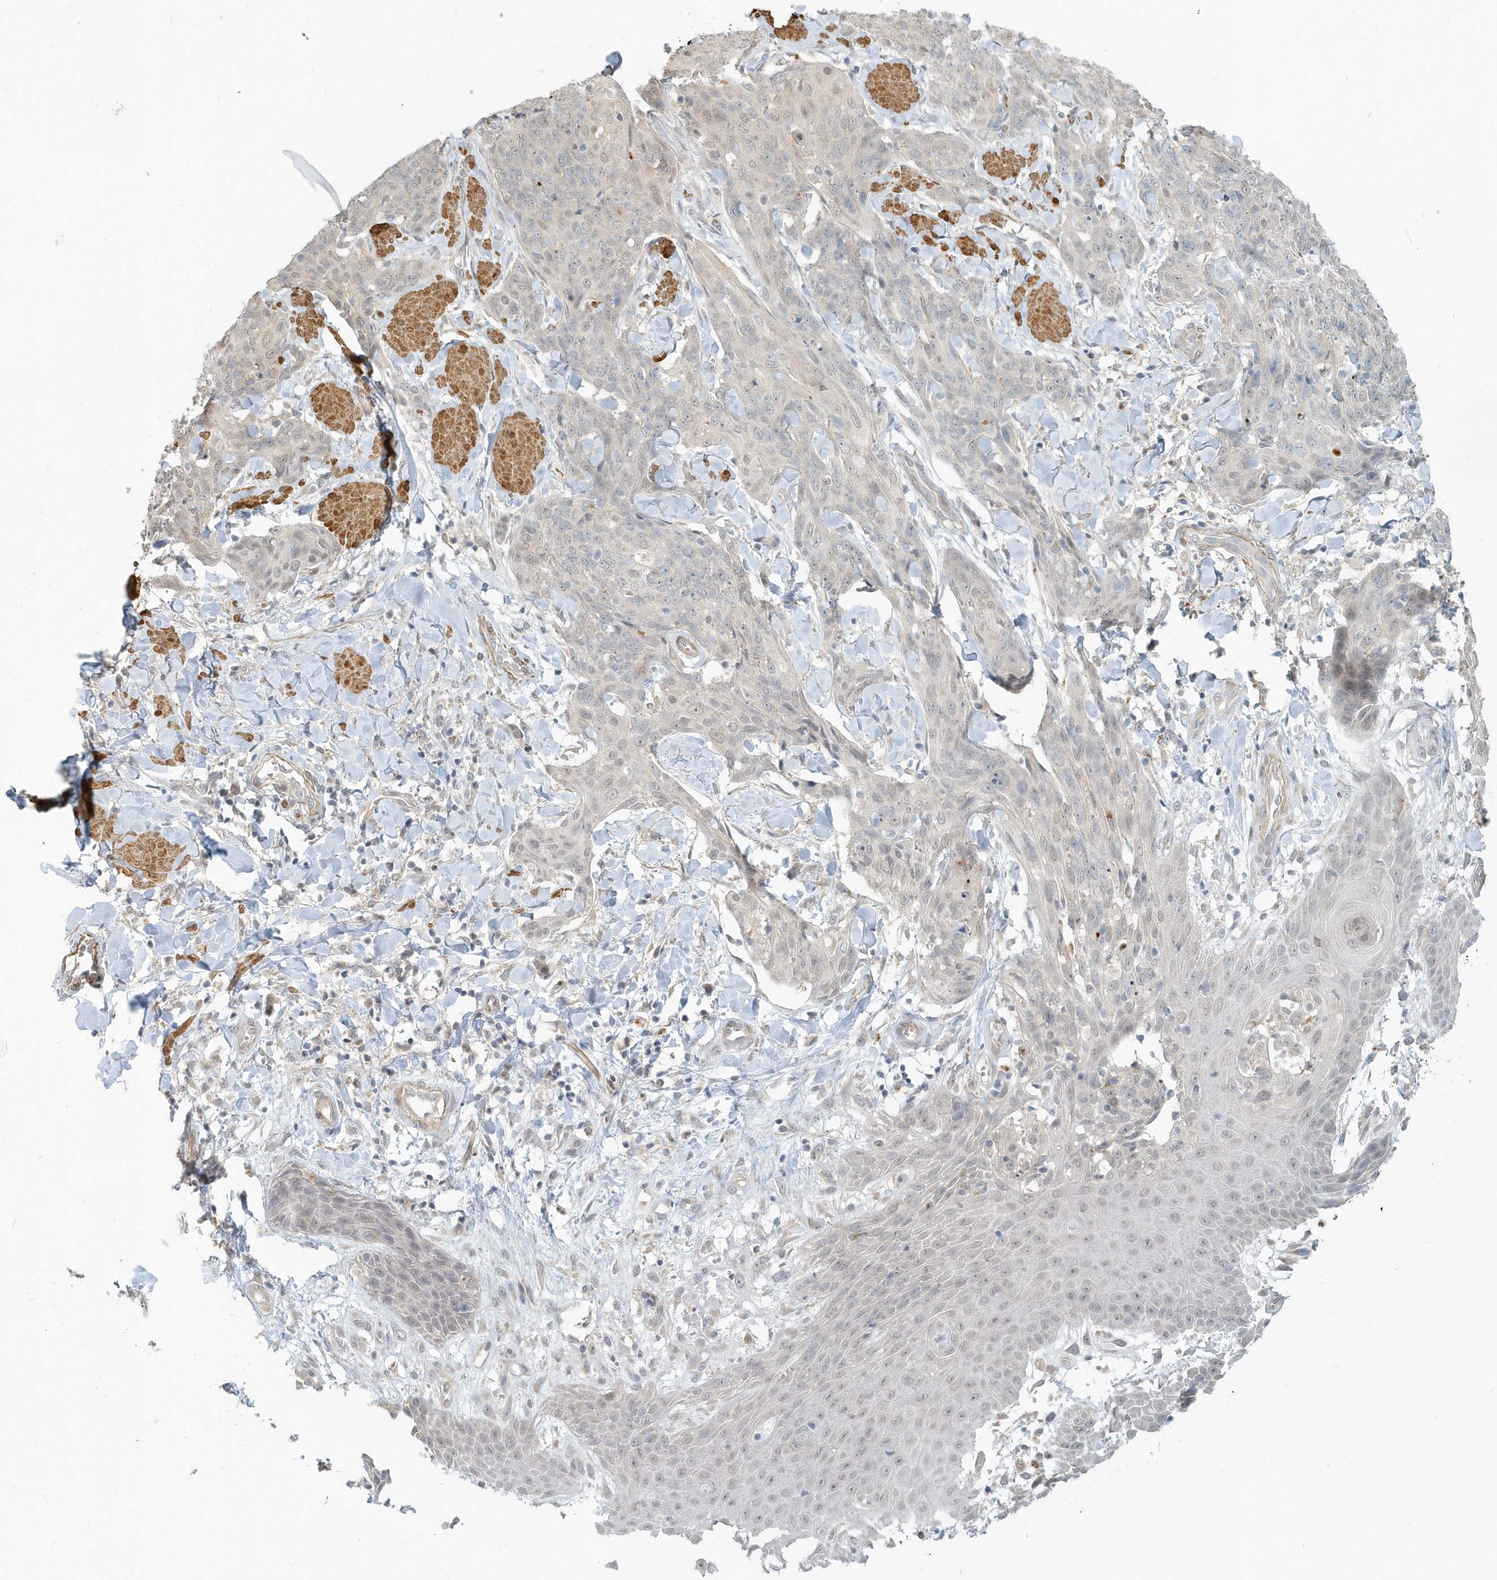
{"staining": {"intensity": "negative", "quantity": "none", "location": "none"}, "tissue": "skin cancer", "cell_type": "Tumor cells", "image_type": "cancer", "snomed": [{"axis": "morphology", "description": "Squamous cell carcinoma, NOS"}, {"axis": "topography", "description": "Skin"}, {"axis": "topography", "description": "Vulva"}], "caption": "Immunohistochemical staining of skin squamous cell carcinoma exhibits no significant staining in tumor cells.", "gene": "NAPB", "patient": {"sex": "female", "age": 85}}